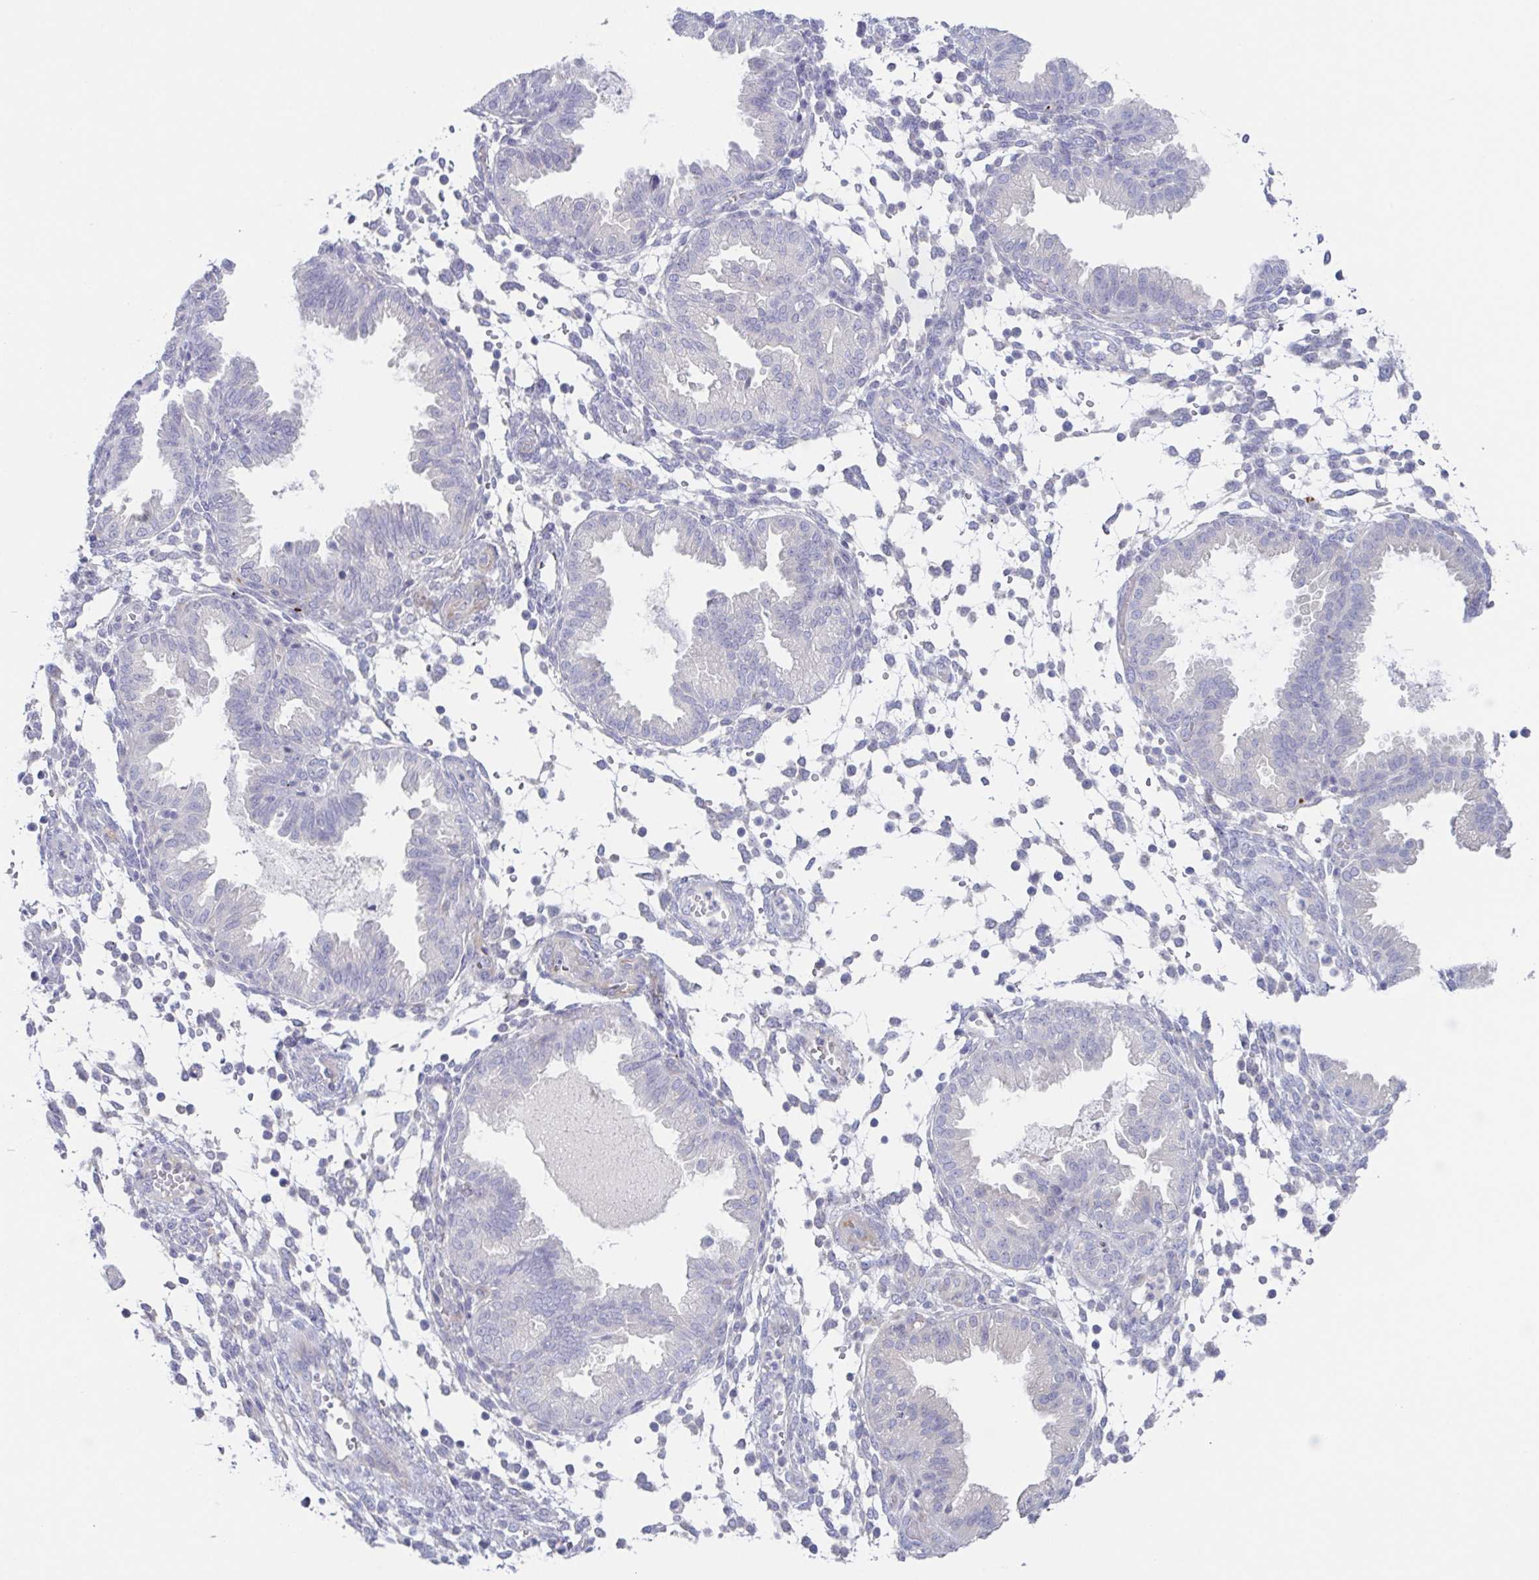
{"staining": {"intensity": "negative", "quantity": "none", "location": "none"}, "tissue": "endometrium", "cell_type": "Cells in endometrial stroma", "image_type": "normal", "snomed": [{"axis": "morphology", "description": "Normal tissue, NOS"}, {"axis": "topography", "description": "Endometrium"}], "caption": "Histopathology image shows no significant protein positivity in cells in endometrial stroma of benign endometrium. (Stains: DAB IHC with hematoxylin counter stain, Microscopy: brightfield microscopy at high magnification).", "gene": "HTR2A", "patient": {"sex": "female", "age": 33}}